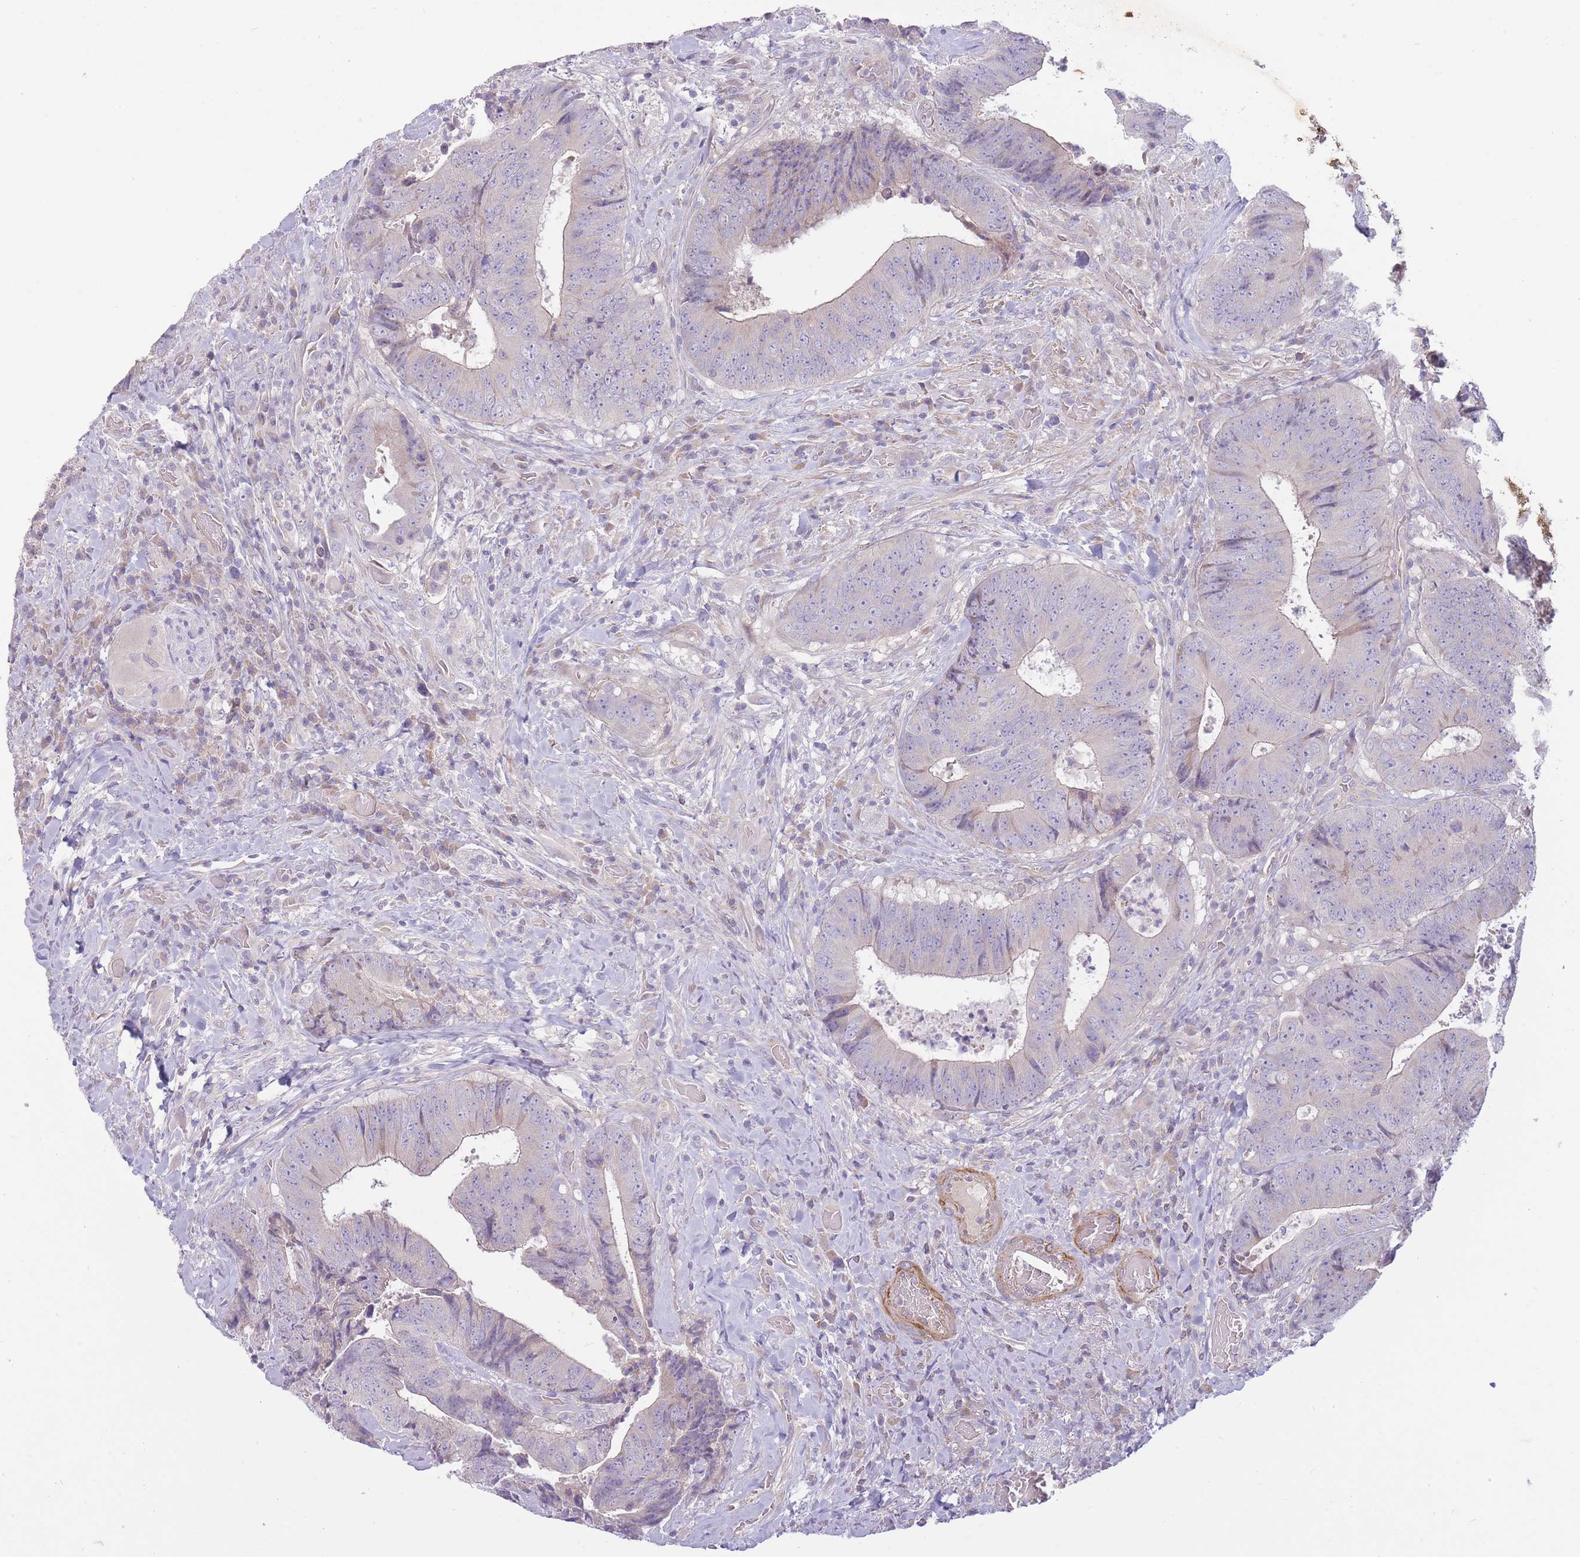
{"staining": {"intensity": "negative", "quantity": "none", "location": "none"}, "tissue": "colorectal cancer", "cell_type": "Tumor cells", "image_type": "cancer", "snomed": [{"axis": "morphology", "description": "Adenocarcinoma, NOS"}, {"axis": "topography", "description": "Rectum"}], "caption": "The immunohistochemistry (IHC) histopathology image has no significant staining in tumor cells of adenocarcinoma (colorectal) tissue.", "gene": "PNPLA5", "patient": {"sex": "male", "age": 72}}